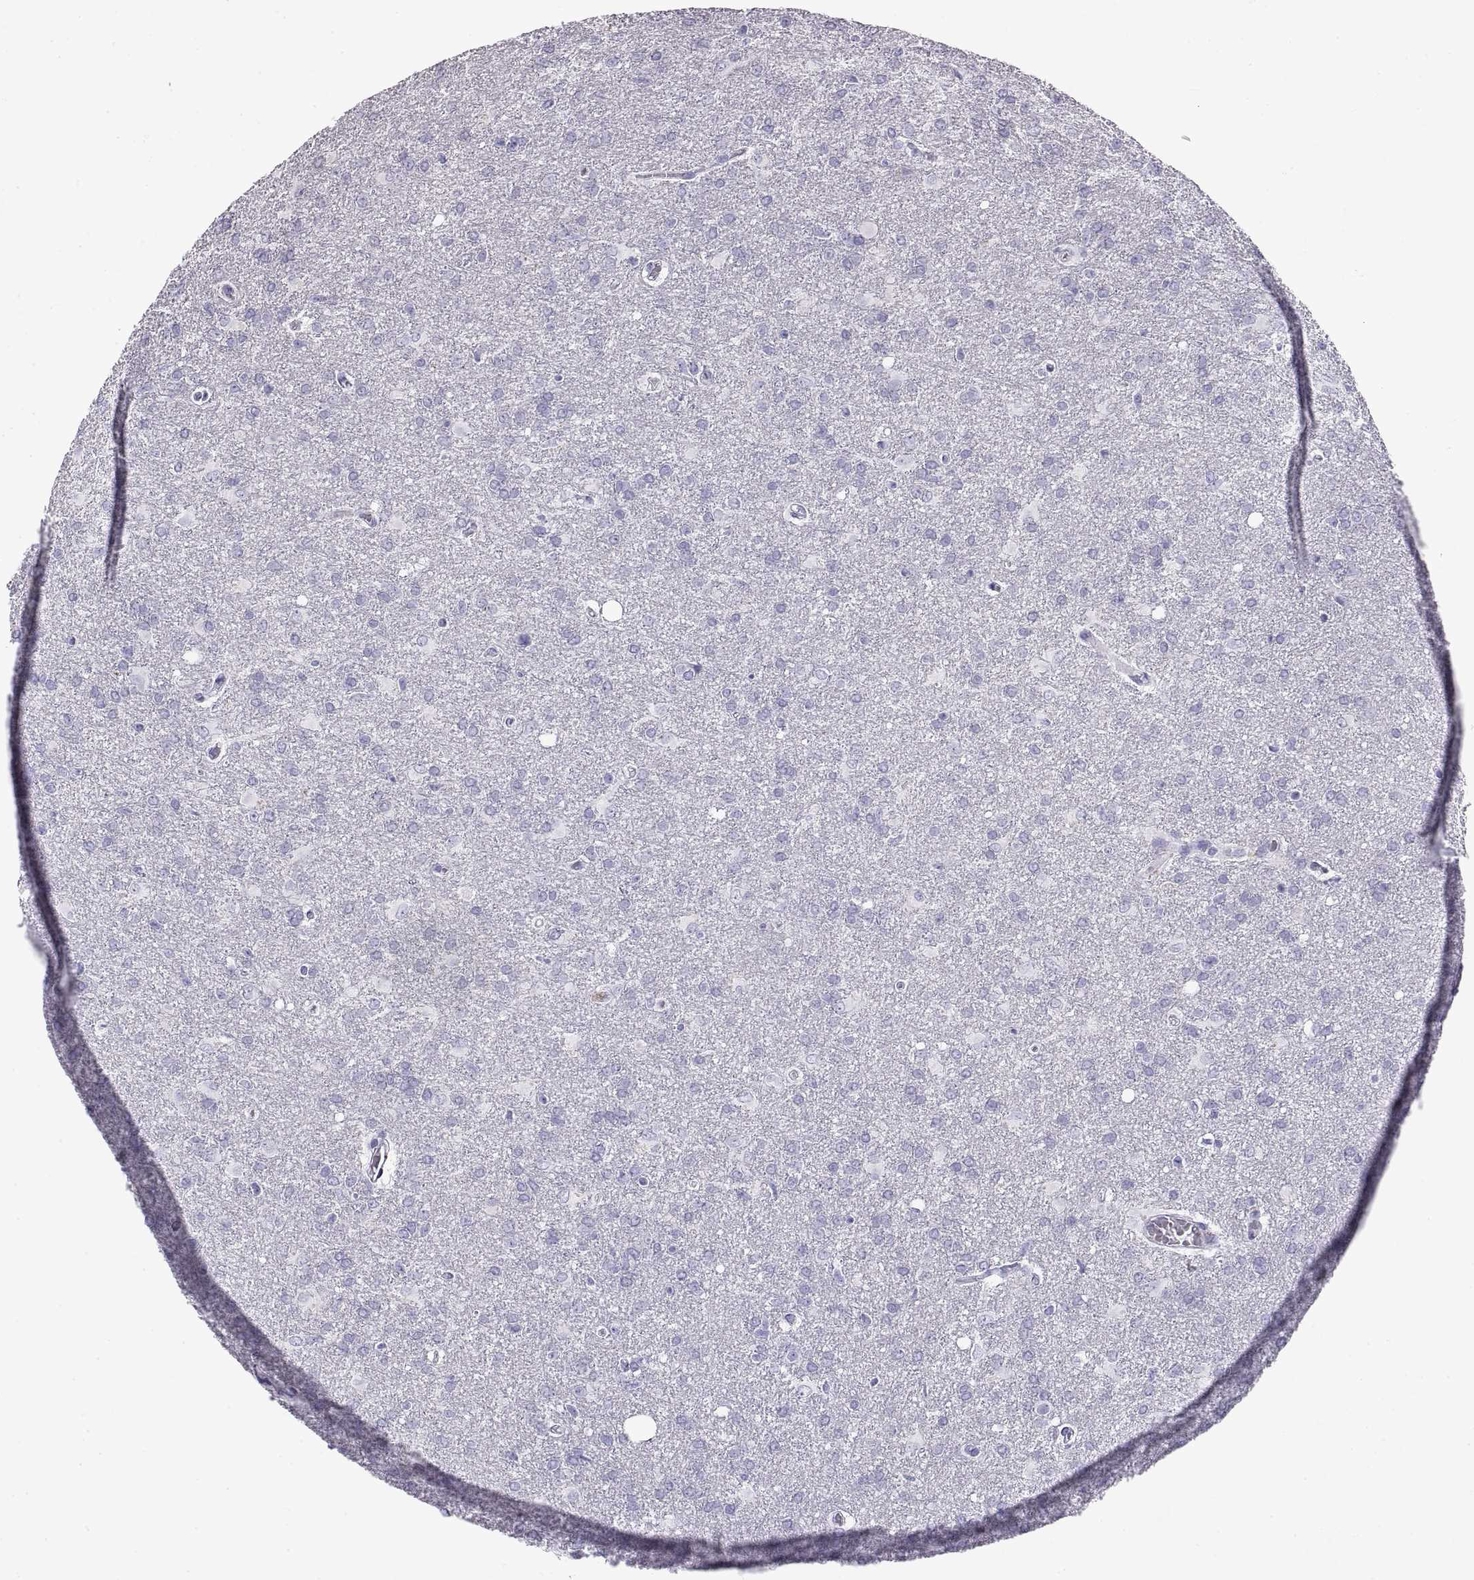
{"staining": {"intensity": "negative", "quantity": "none", "location": "none"}, "tissue": "glioma", "cell_type": "Tumor cells", "image_type": "cancer", "snomed": [{"axis": "morphology", "description": "Glioma, malignant, High grade"}, {"axis": "topography", "description": "Brain"}], "caption": "Human malignant glioma (high-grade) stained for a protein using IHC demonstrates no staining in tumor cells.", "gene": "RLBP1", "patient": {"sex": "male", "age": 68}}